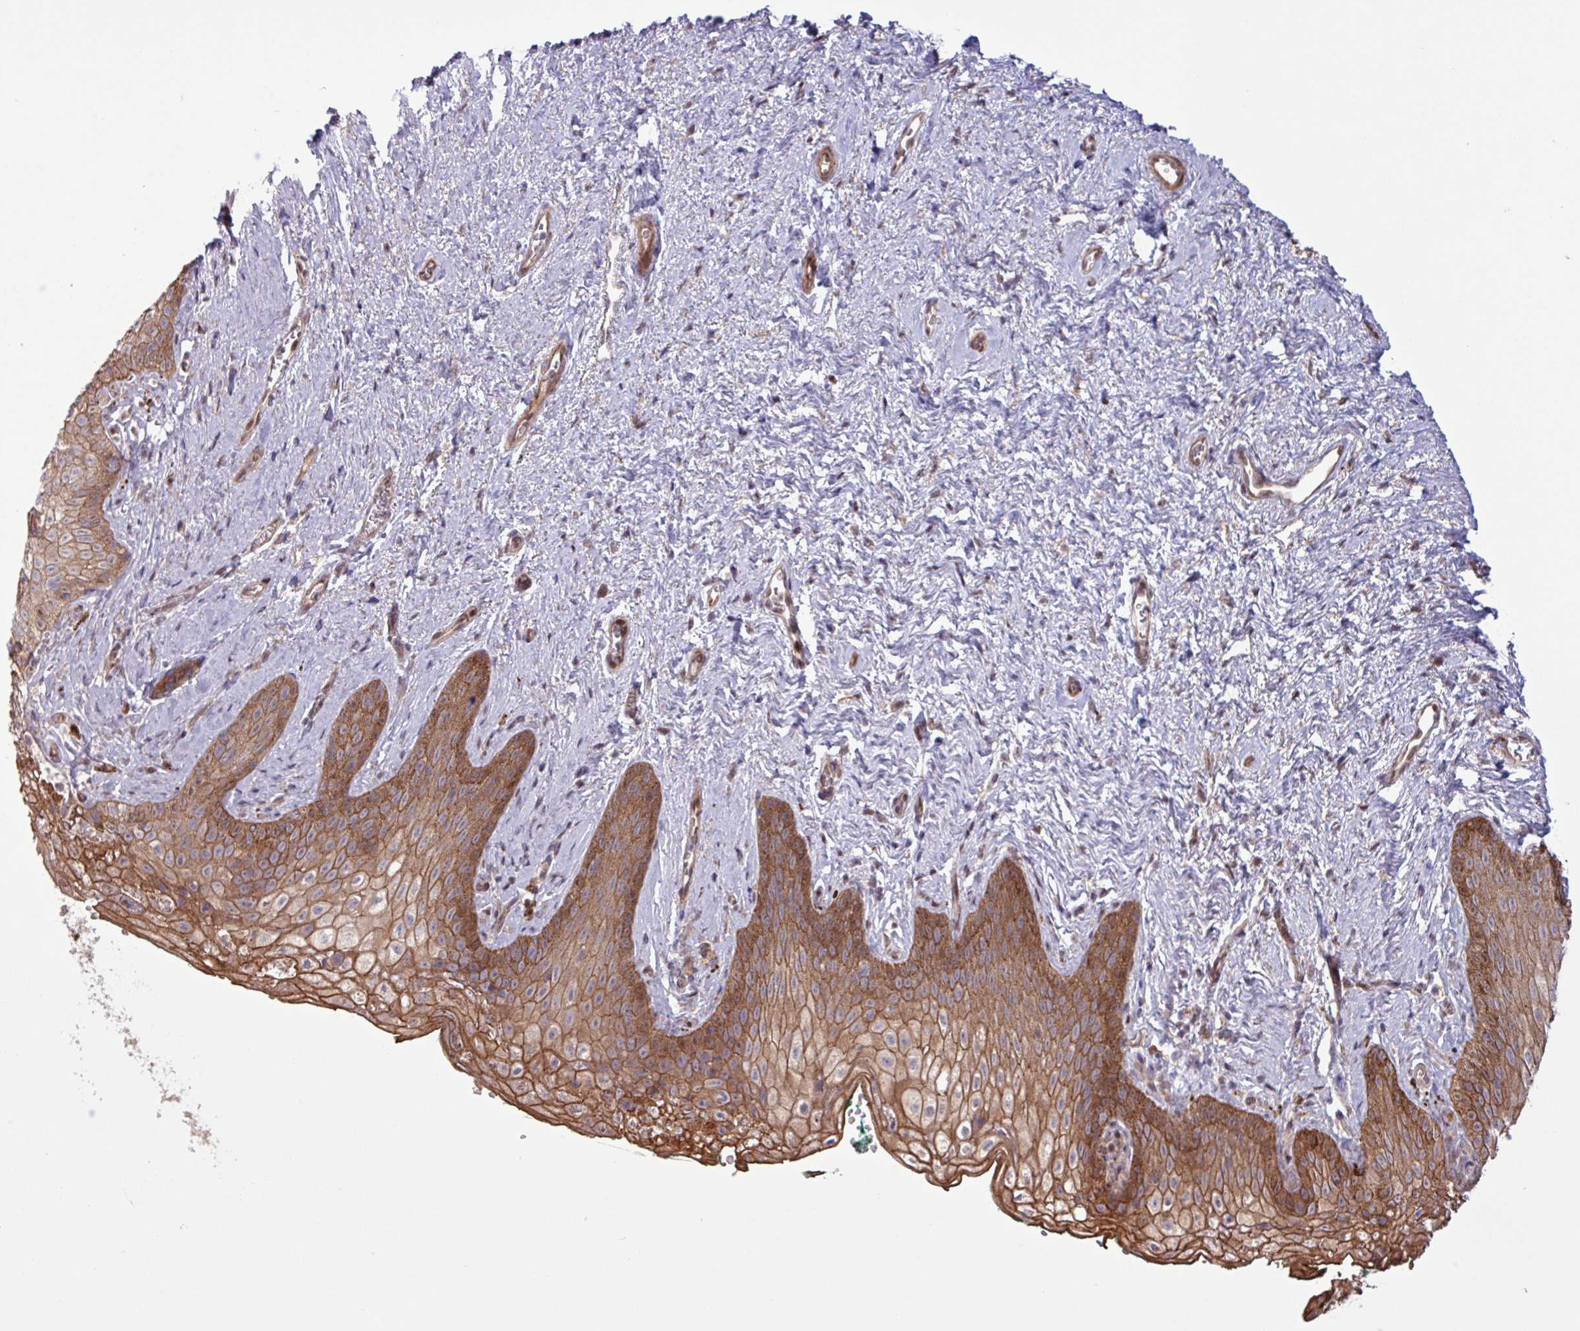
{"staining": {"intensity": "strong", "quantity": "25%-75%", "location": "cytoplasmic/membranous,nuclear"}, "tissue": "vagina", "cell_type": "Squamous epithelial cells", "image_type": "normal", "snomed": [{"axis": "morphology", "description": "Normal tissue, NOS"}, {"axis": "topography", "description": "Vulva"}, {"axis": "topography", "description": "Vagina"}, {"axis": "topography", "description": "Peripheral nerve tissue"}], "caption": "A high amount of strong cytoplasmic/membranous,nuclear expression is appreciated in approximately 25%-75% of squamous epithelial cells in unremarkable vagina.", "gene": "PDPR", "patient": {"sex": "female", "age": 66}}